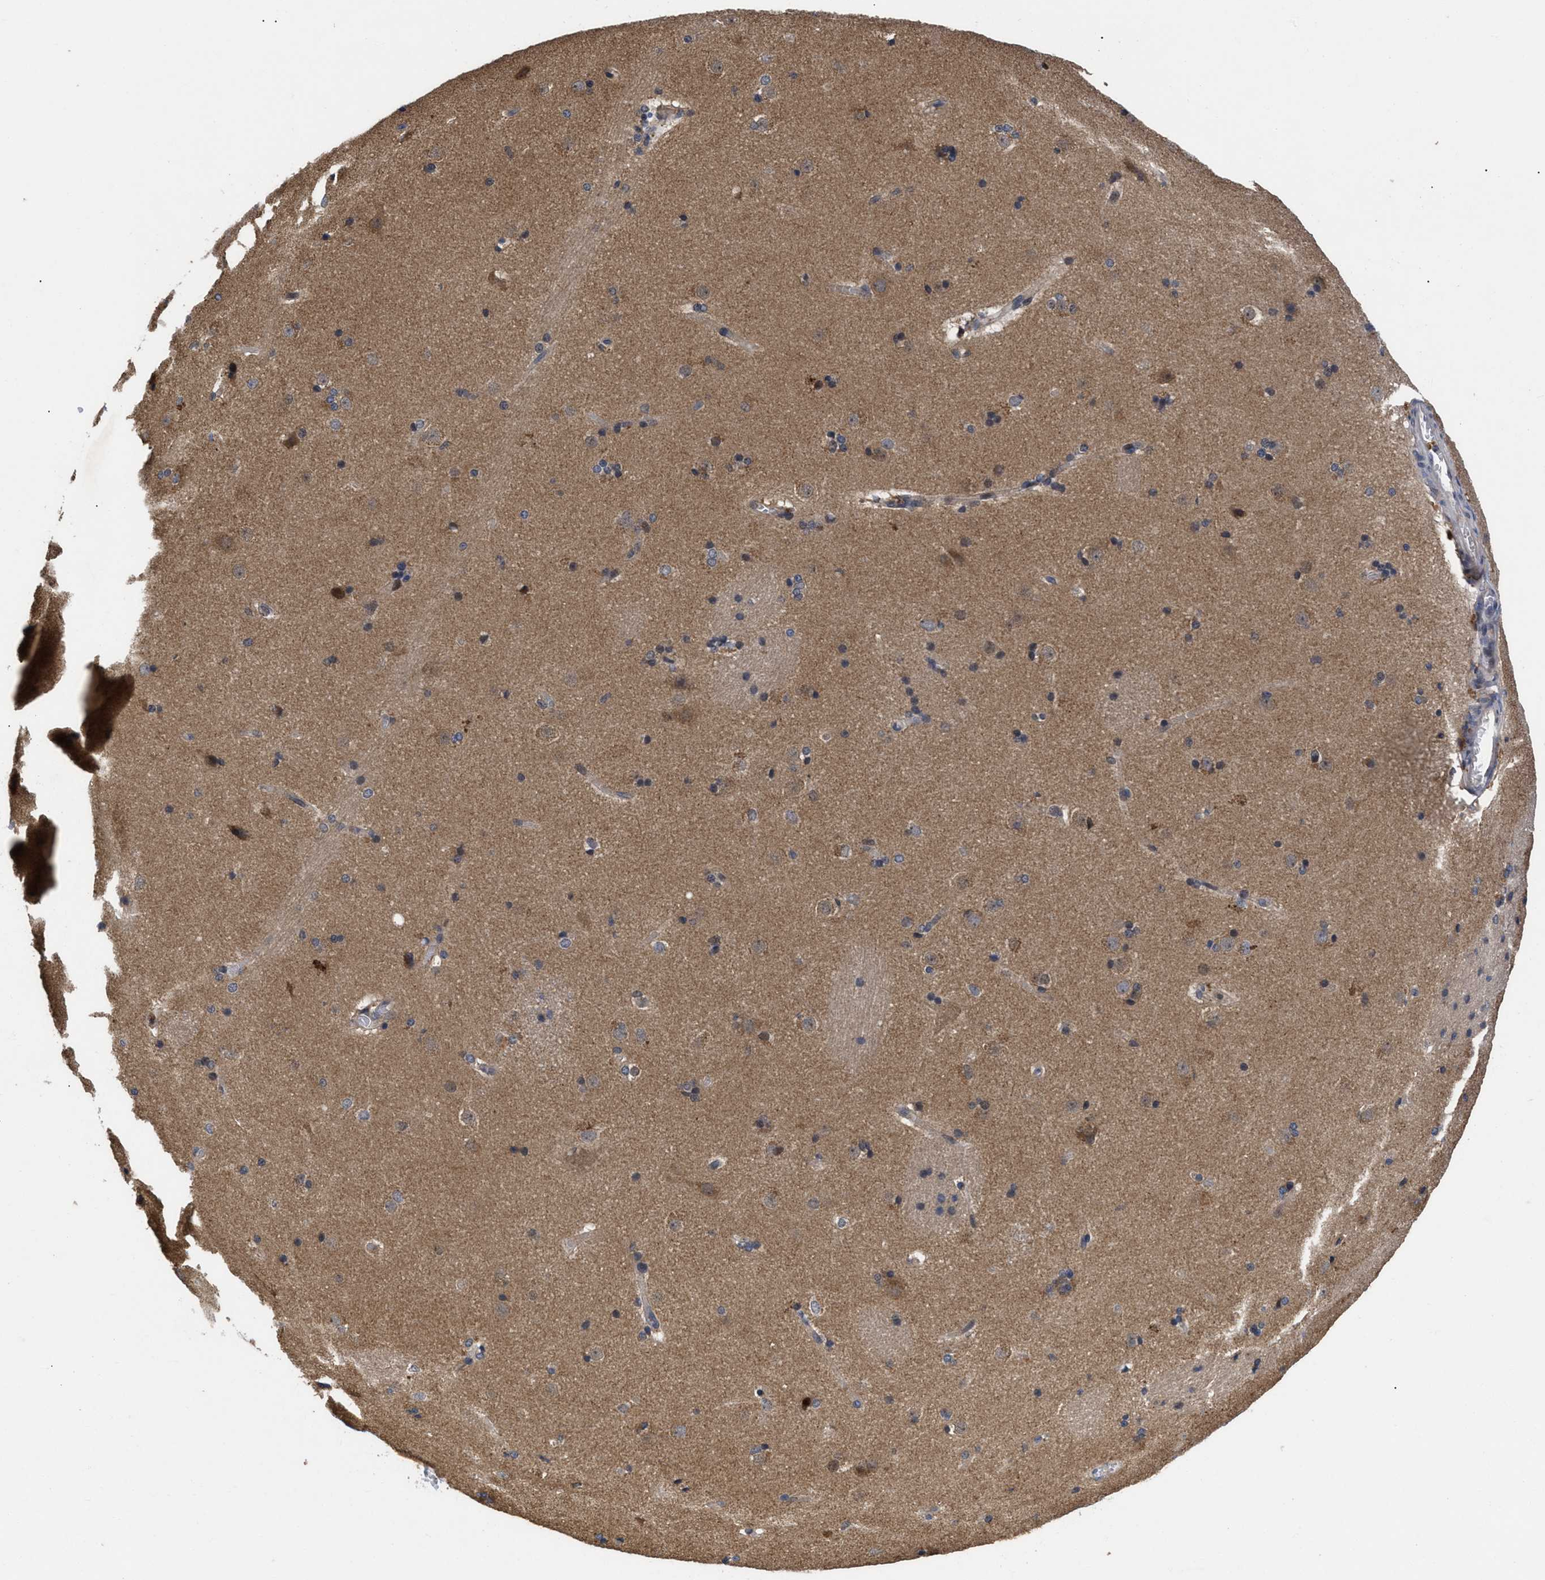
{"staining": {"intensity": "moderate", "quantity": "25%-75%", "location": "cytoplasmic/membranous"}, "tissue": "caudate", "cell_type": "Glial cells", "image_type": "normal", "snomed": [{"axis": "morphology", "description": "Normal tissue, NOS"}, {"axis": "topography", "description": "Lateral ventricle wall"}], "caption": "Brown immunohistochemical staining in unremarkable caudate demonstrates moderate cytoplasmic/membranous expression in approximately 25%-75% of glial cells.", "gene": "FAM200A", "patient": {"sex": "female", "age": 19}}